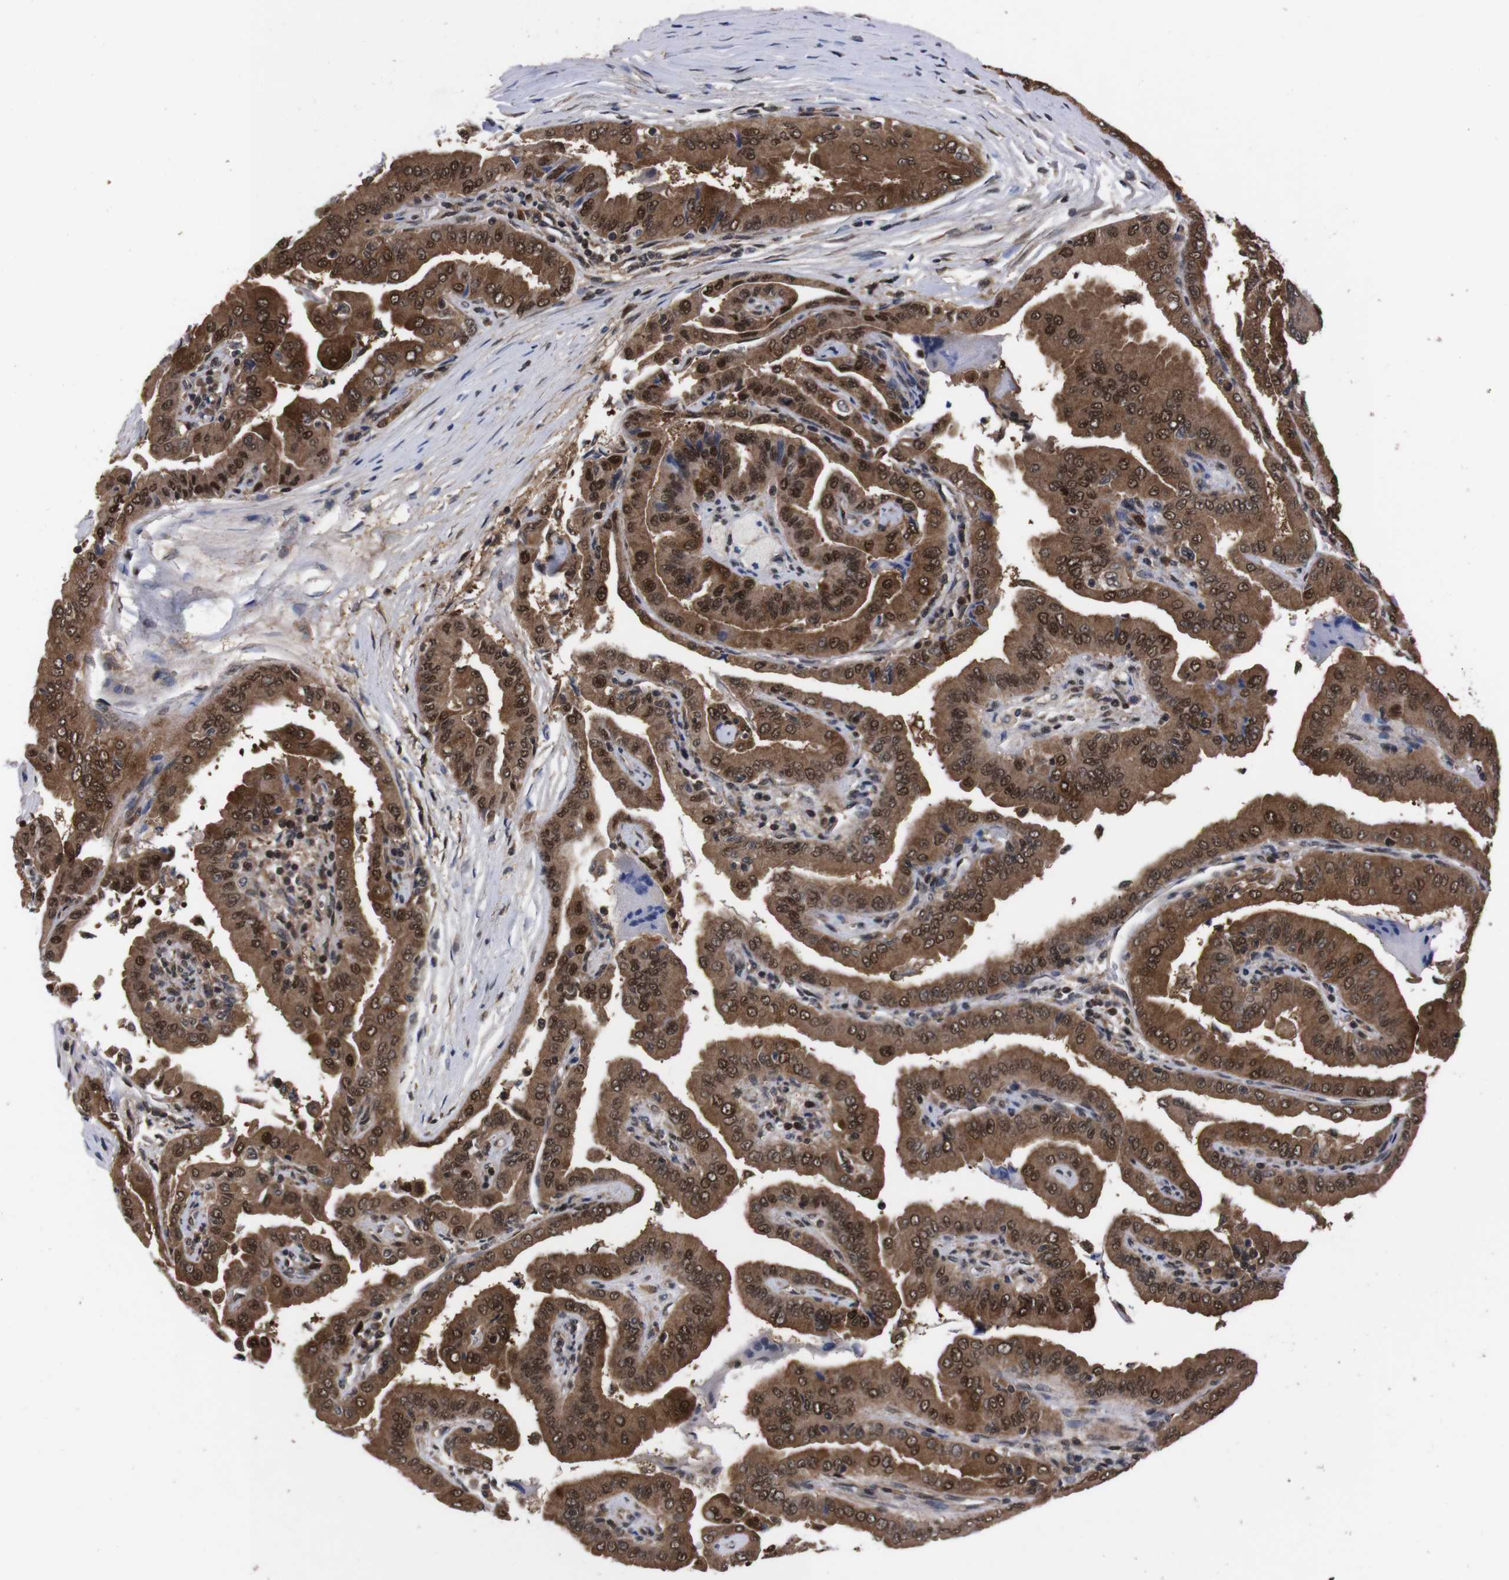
{"staining": {"intensity": "moderate", "quantity": ">75%", "location": "cytoplasmic/membranous,nuclear"}, "tissue": "thyroid cancer", "cell_type": "Tumor cells", "image_type": "cancer", "snomed": [{"axis": "morphology", "description": "Papillary adenocarcinoma, NOS"}, {"axis": "topography", "description": "Thyroid gland"}], "caption": "Protein expression analysis of human thyroid cancer reveals moderate cytoplasmic/membranous and nuclear positivity in approximately >75% of tumor cells. (DAB (3,3'-diaminobenzidine) IHC, brown staining for protein, blue staining for nuclei).", "gene": "UBQLN2", "patient": {"sex": "male", "age": 33}}